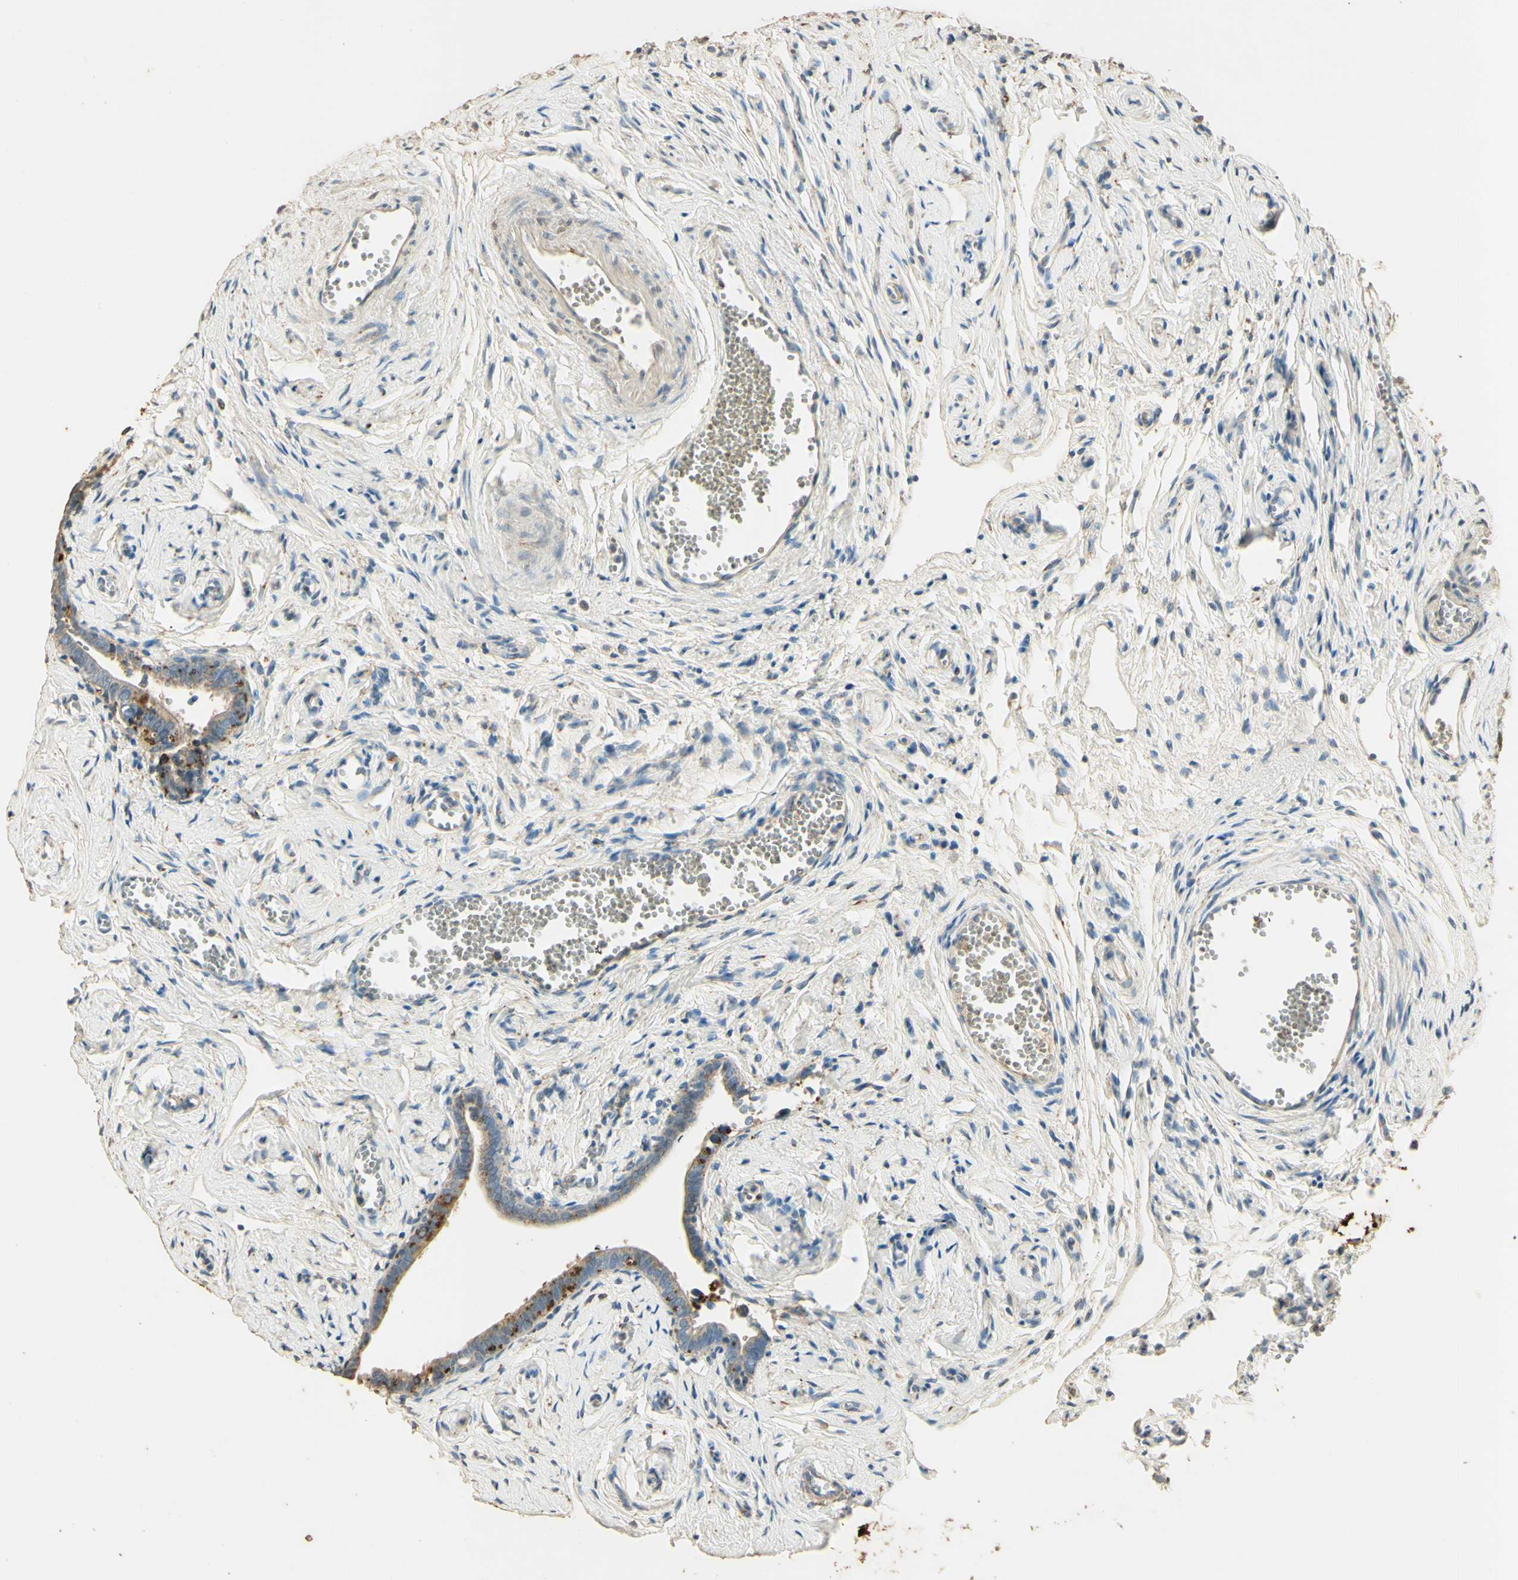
{"staining": {"intensity": "strong", "quantity": "<25%", "location": "cytoplasmic/membranous"}, "tissue": "fallopian tube", "cell_type": "Glandular cells", "image_type": "normal", "snomed": [{"axis": "morphology", "description": "Normal tissue, NOS"}, {"axis": "topography", "description": "Fallopian tube"}], "caption": "Human fallopian tube stained with a brown dye reveals strong cytoplasmic/membranous positive expression in about <25% of glandular cells.", "gene": "ARHGEF17", "patient": {"sex": "female", "age": 71}}